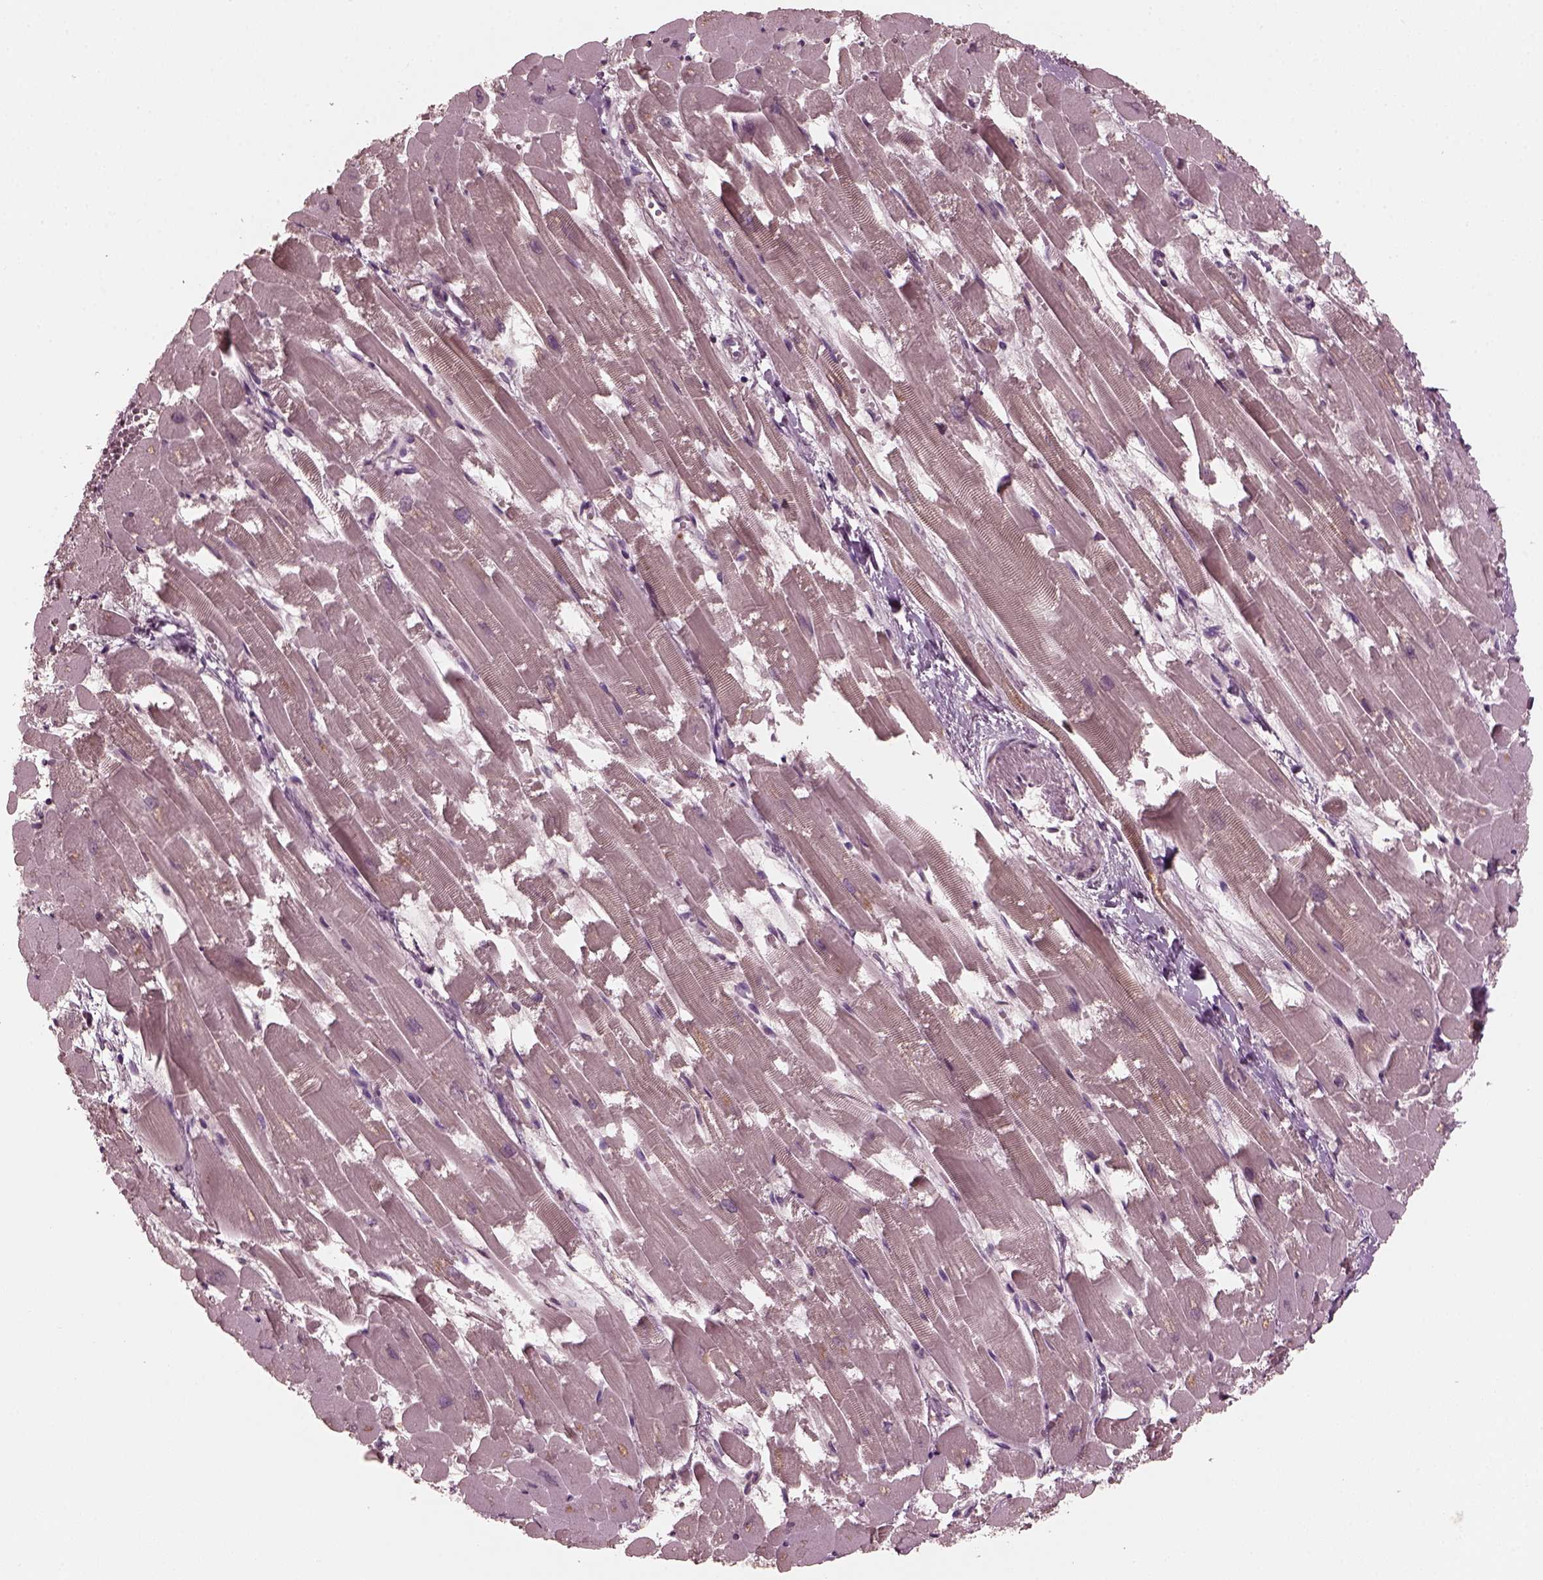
{"staining": {"intensity": "negative", "quantity": "none", "location": "none"}, "tissue": "heart muscle", "cell_type": "Cardiomyocytes", "image_type": "normal", "snomed": [{"axis": "morphology", "description": "Normal tissue, NOS"}, {"axis": "topography", "description": "Heart"}], "caption": "DAB (3,3'-diaminobenzidine) immunohistochemical staining of benign human heart muscle displays no significant expression in cardiomyocytes.", "gene": "PORCN", "patient": {"sex": "female", "age": 52}}